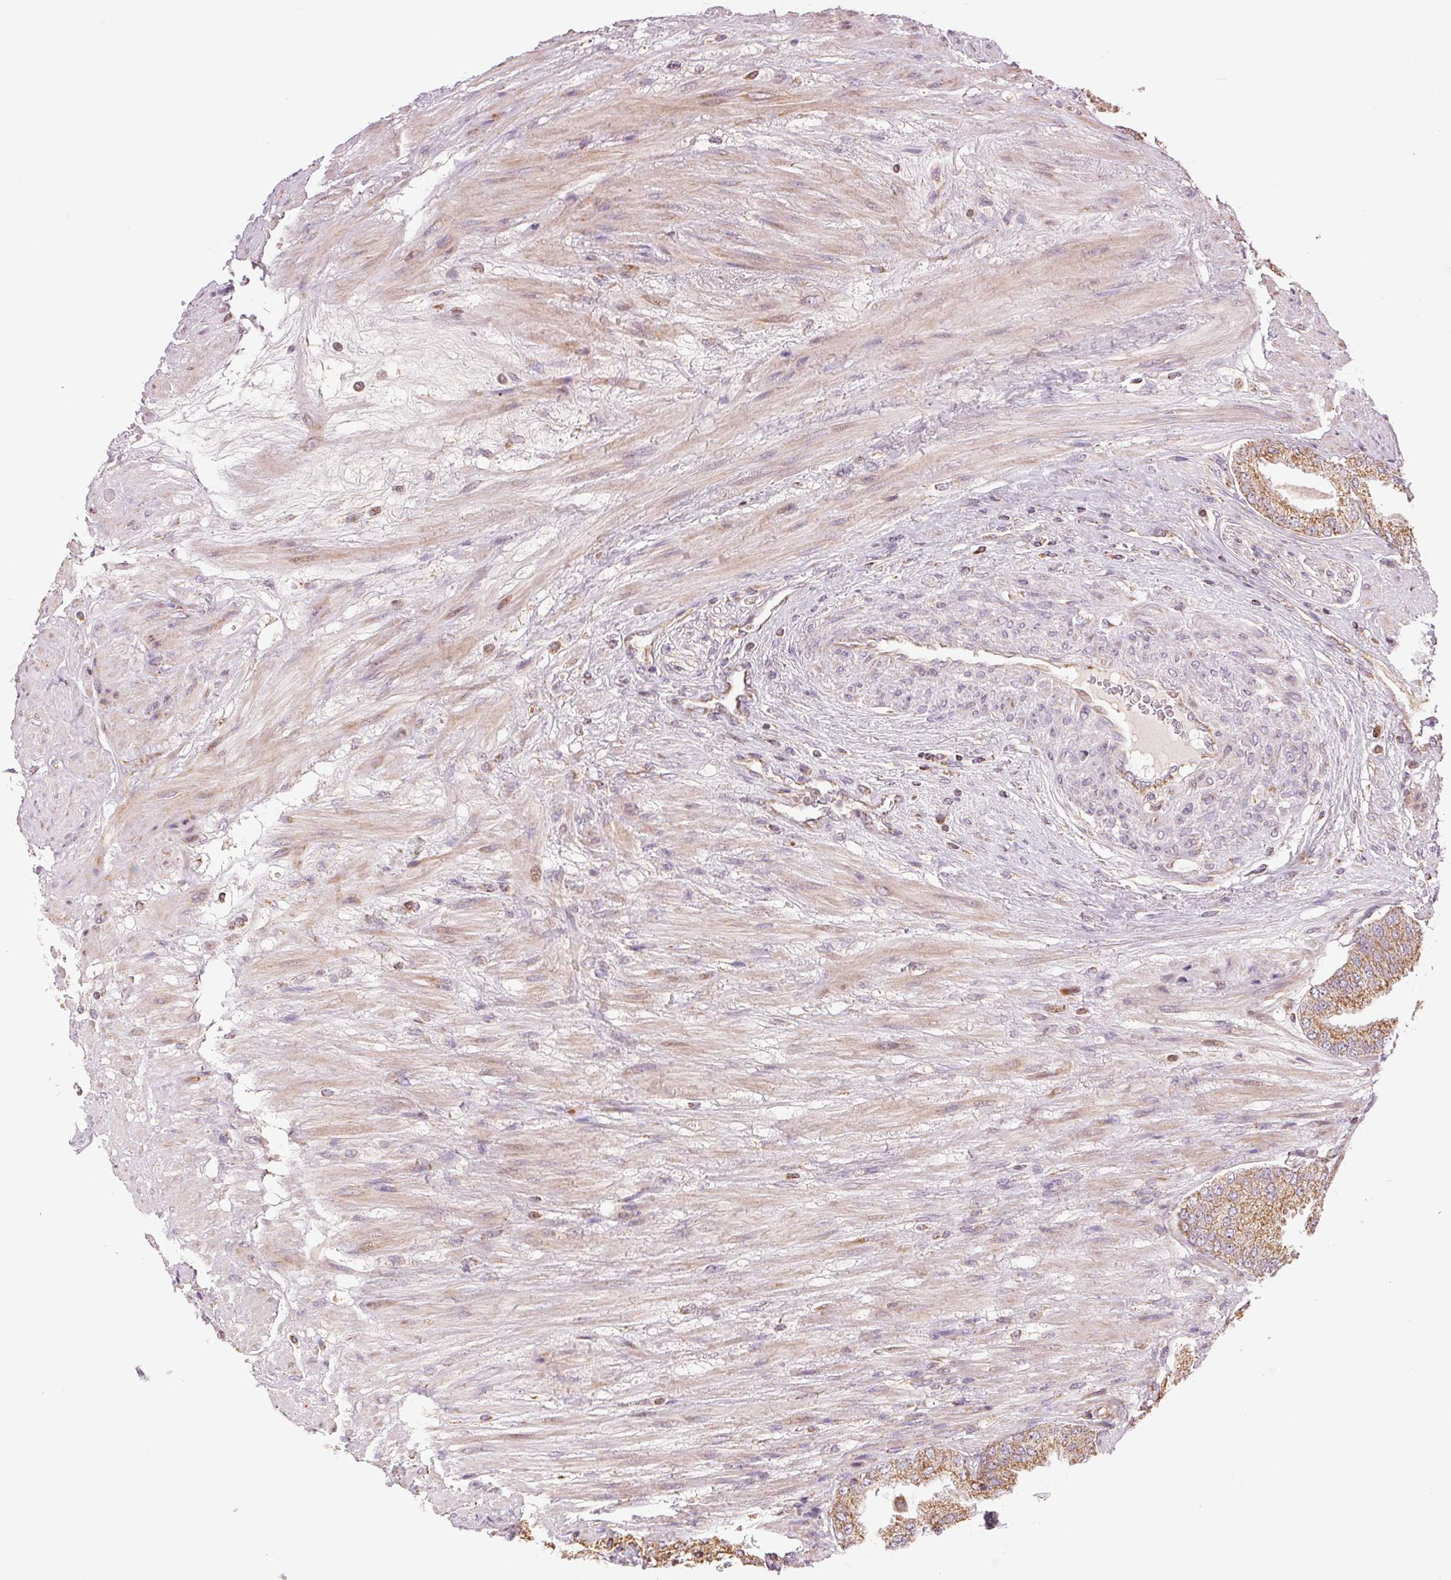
{"staining": {"intensity": "moderate", "quantity": ">75%", "location": "cytoplasmic/membranous"}, "tissue": "prostate cancer", "cell_type": "Tumor cells", "image_type": "cancer", "snomed": [{"axis": "morphology", "description": "Adenocarcinoma, High grade"}, {"axis": "topography", "description": "Prostate"}], "caption": "Prostate adenocarcinoma (high-grade) was stained to show a protein in brown. There is medium levels of moderate cytoplasmic/membranous expression in approximately >75% of tumor cells. (Stains: DAB in brown, nuclei in blue, Microscopy: brightfield microscopy at high magnification).", "gene": "DGUOK", "patient": {"sex": "male", "age": 71}}